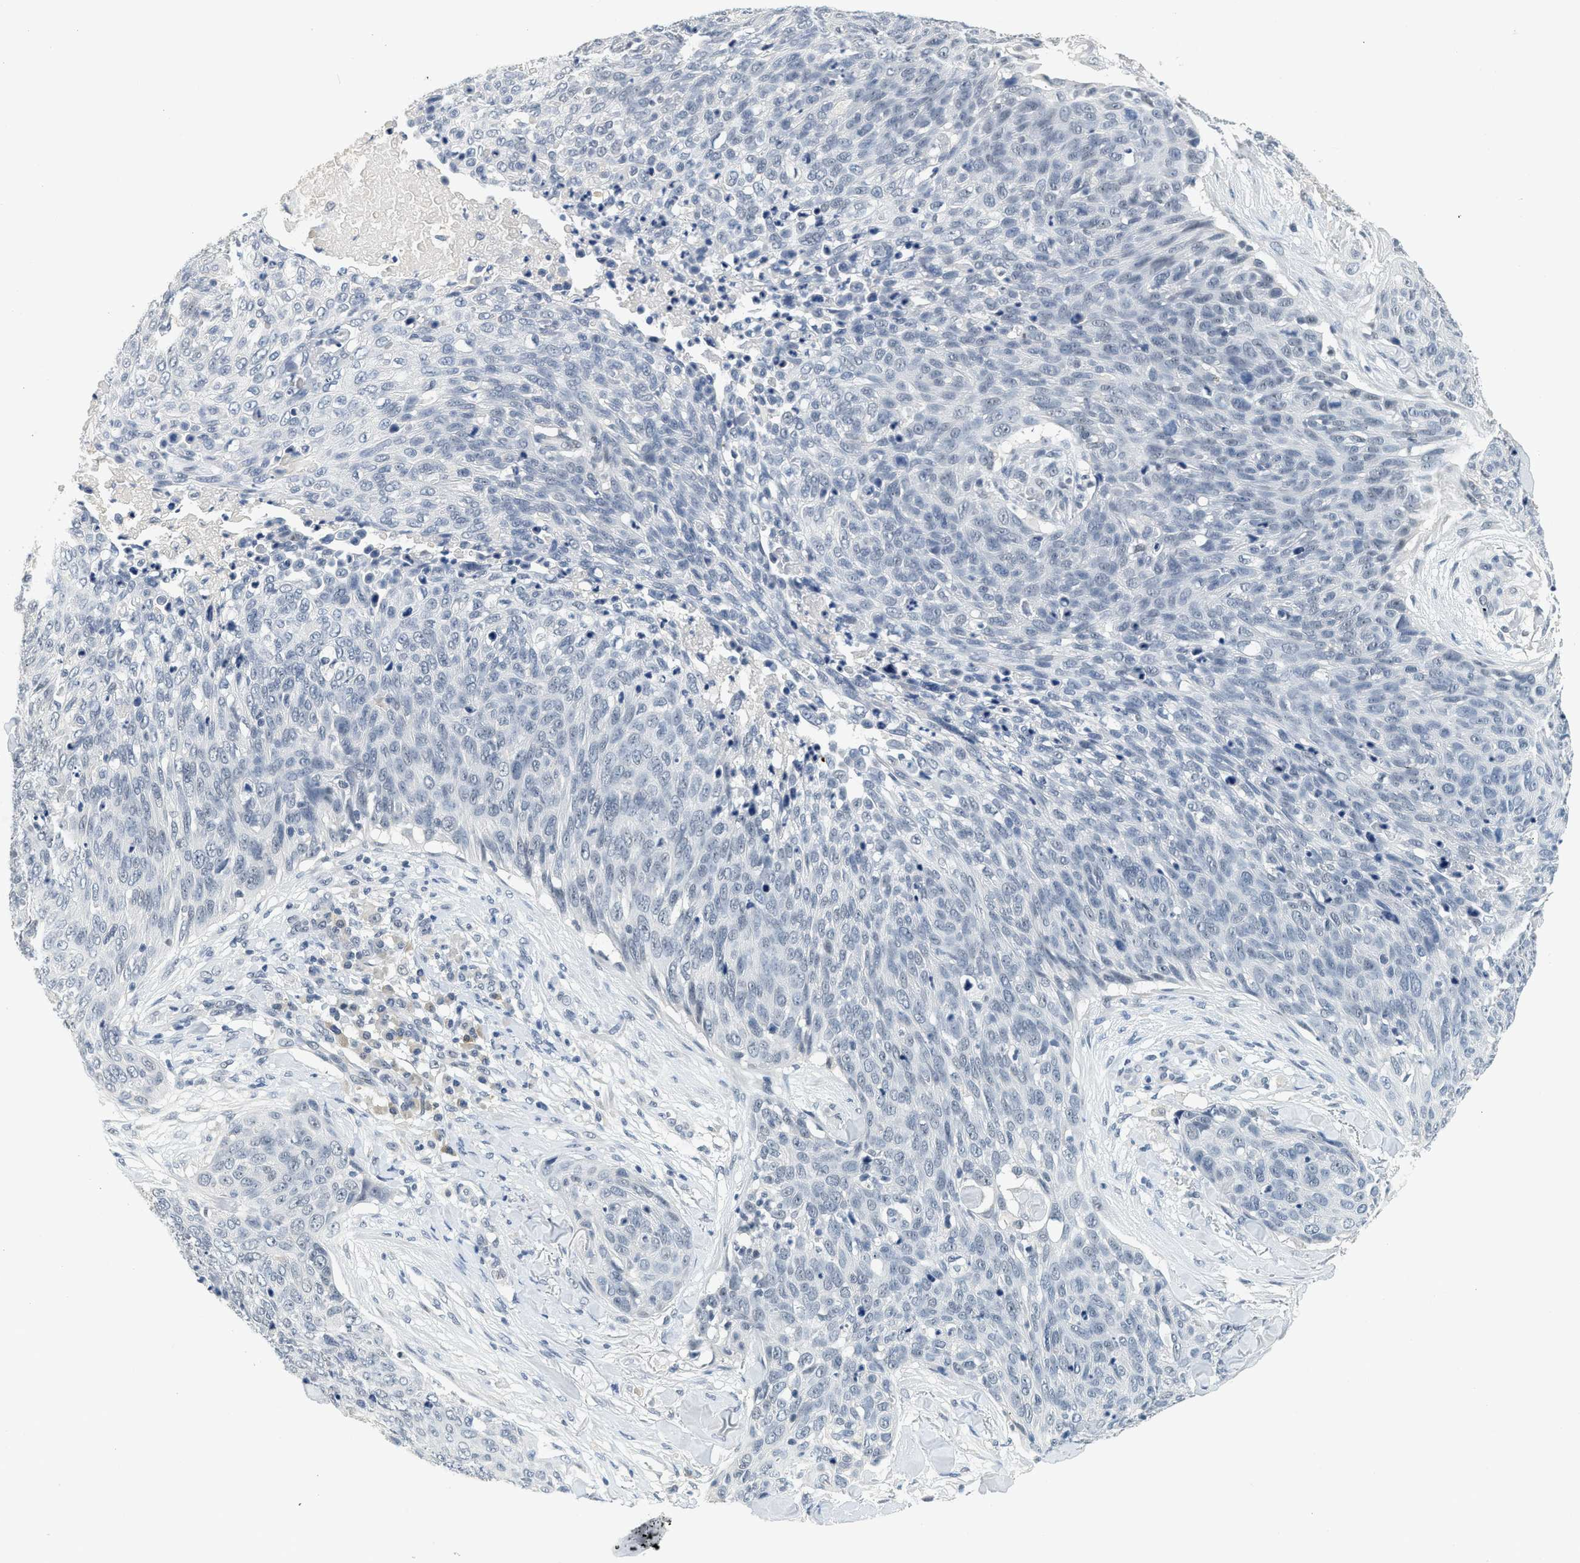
{"staining": {"intensity": "negative", "quantity": "none", "location": "none"}, "tissue": "skin cancer", "cell_type": "Tumor cells", "image_type": "cancer", "snomed": [{"axis": "morphology", "description": "Squamous cell carcinoma in situ, NOS"}, {"axis": "morphology", "description": "Squamous cell carcinoma, NOS"}, {"axis": "topography", "description": "Skin"}], "caption": "A micrograph of human skin cancer is negative for staining in tumor cells. The staining is performed using DAB (3,3'-diaminobenzidine) brown chromogen with nuclei counter-stained in using hematoxylin.", "gene": "MZF1", "patient": {"sex": "male", "age": 93}}